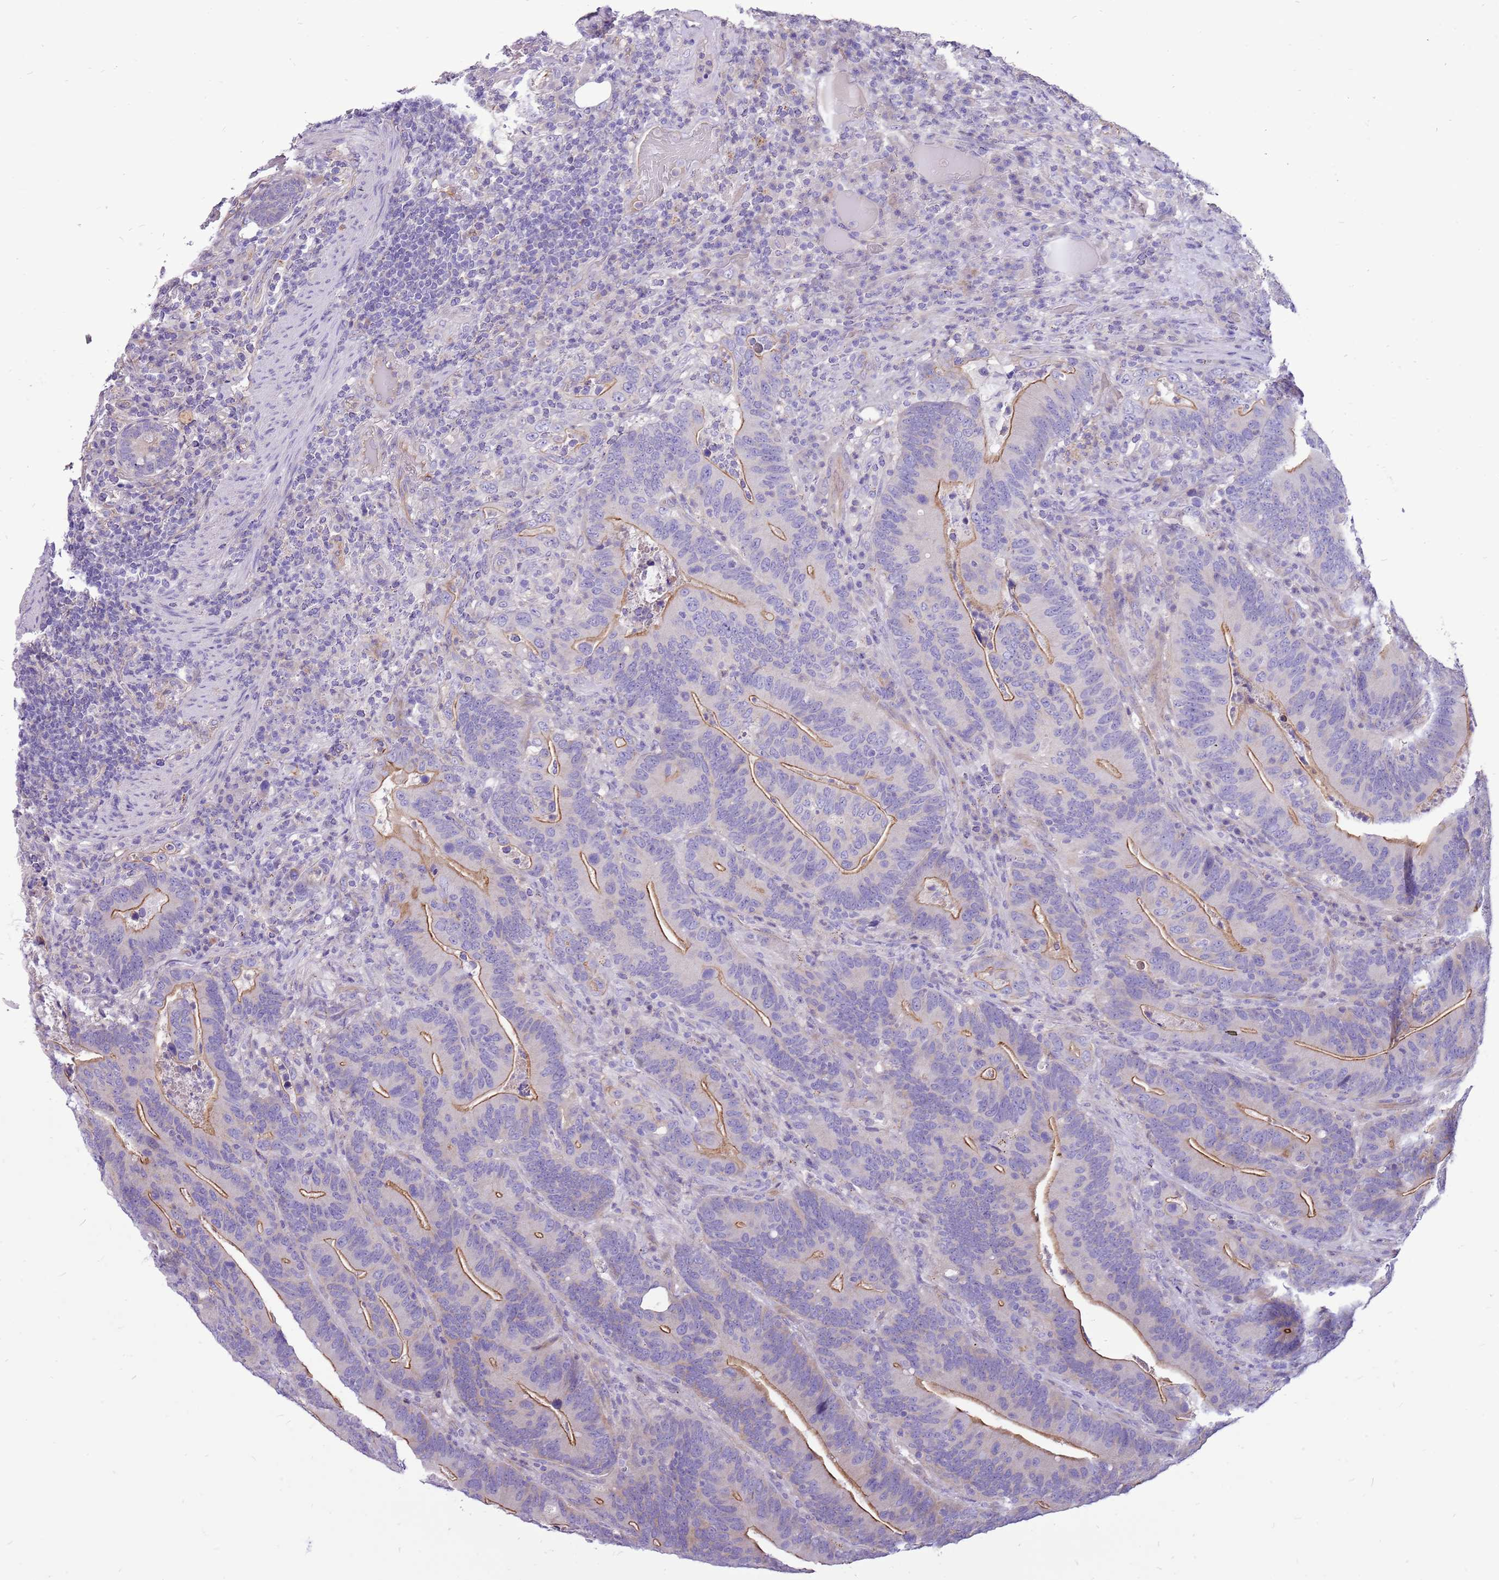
{"staining": {"intensity": "moderate", "quantity": "25%-75%", "location": "cytoplasmic/membranous"}, "tissue": "colorectal cancer", "cell_type": "Tumor cells", "image_type": "cancer", "snomed": [{"axis": "morphology", "description": "Adenocarcinoma, NOS"}, {"axis": "topography", "description": "Colon"}], "caption": "IHC micrograph of colorectal cancer (adenocarcinoma) stained for a protein (brown), which shows medium levels of moderate cytoplasmic/membranous staining in about 25%-75% of tumor cells.", "gene": "NTN4", "patient": {"sex": "female", "age": 66}}